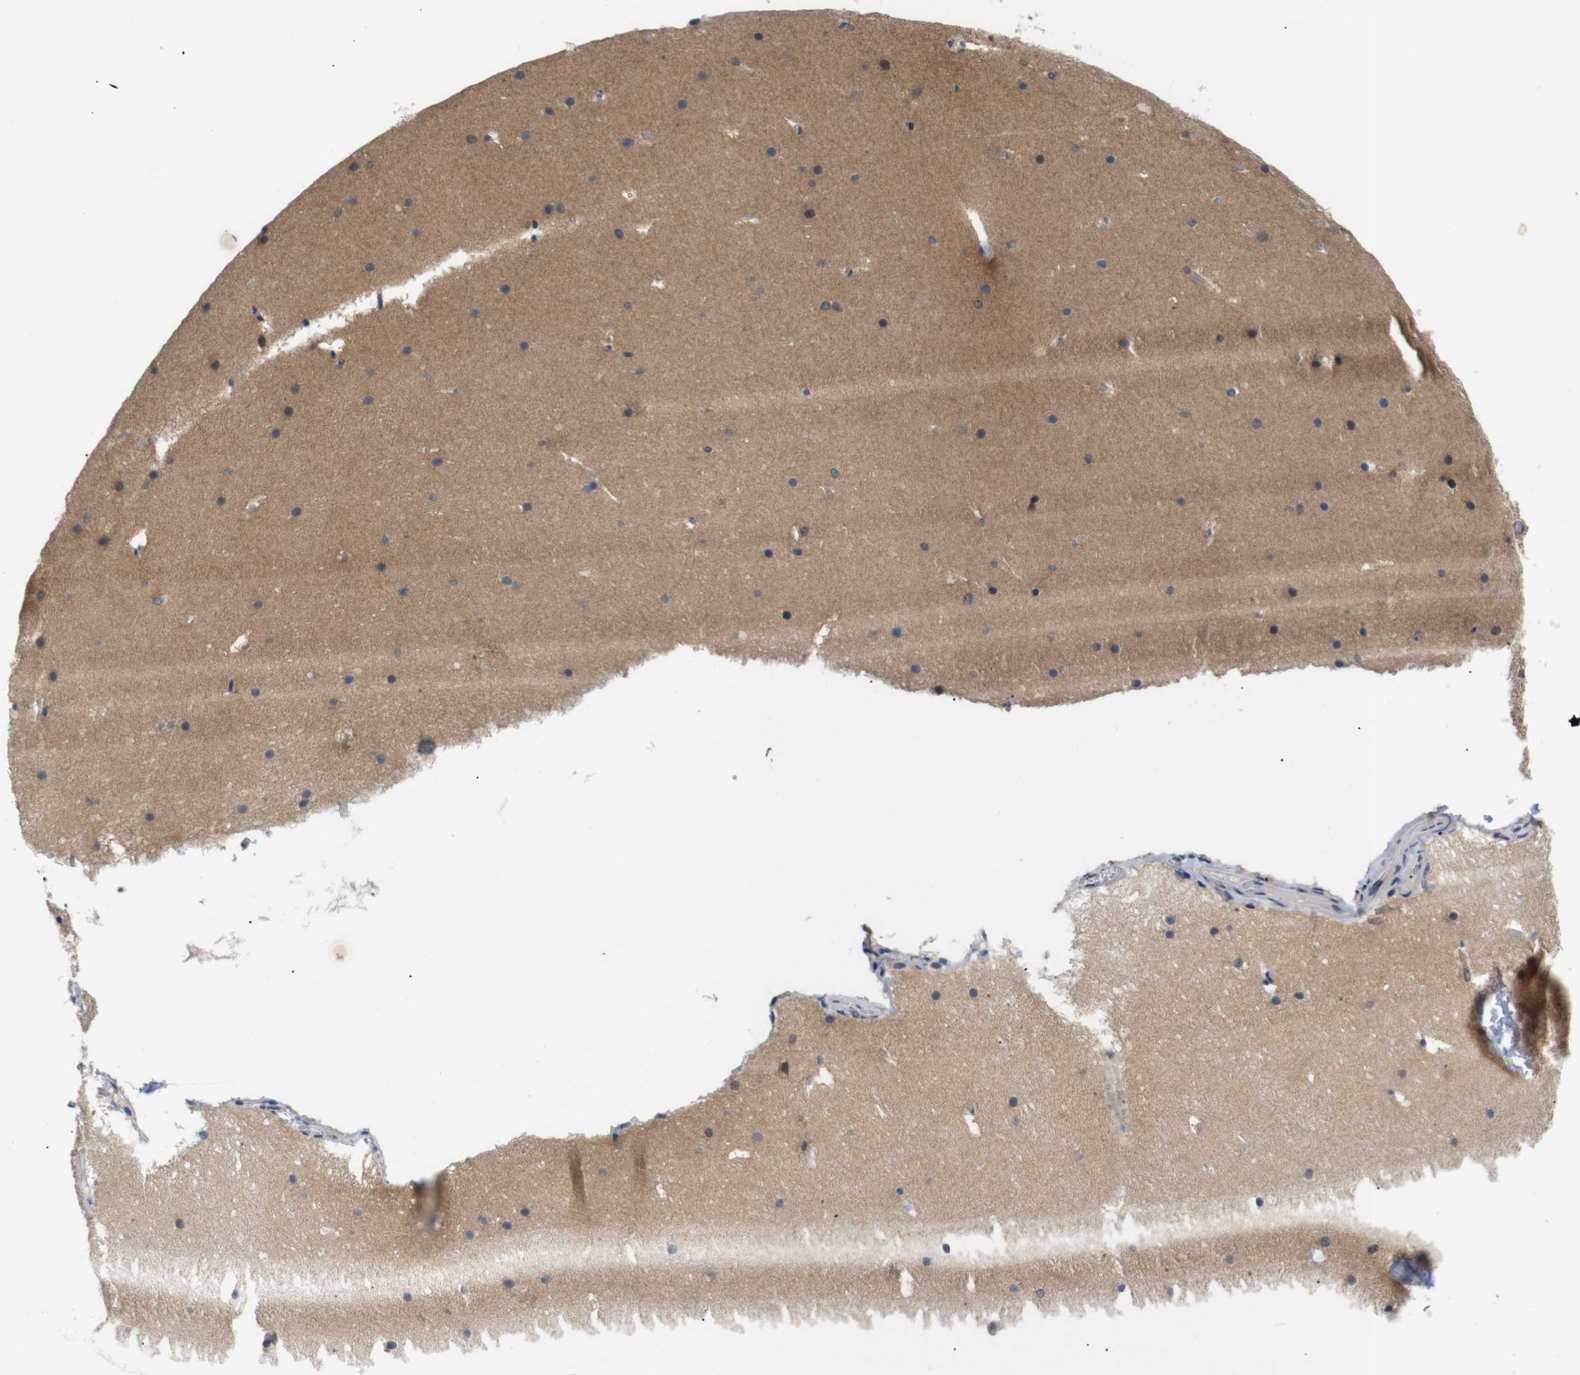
{"staining": {"intensity": "weak", "quantity": "25%-75%", "location": "cytoplasmic/membranous,nuclear"}, "tissue": "cerebellum", "cell_type": "Cells in granular layer", "image_type": "normal", "snomed": [{"axis": "morphology", "description": "Normal tissue, NOS"}, {"axis": "topography", "description": "Cerebellum"}], "caption": "Unremarkable cerebellum was stained to show a protein in brown. There is low levels of weak cytoplasmic/membranous,nuclear positivity in approximately 25%-75% of cells in granular layer. (IHC, brightfield microscopy, high magnification).", "gene": "BRWD3", "patient": {"sex": "male", "age": 45}}